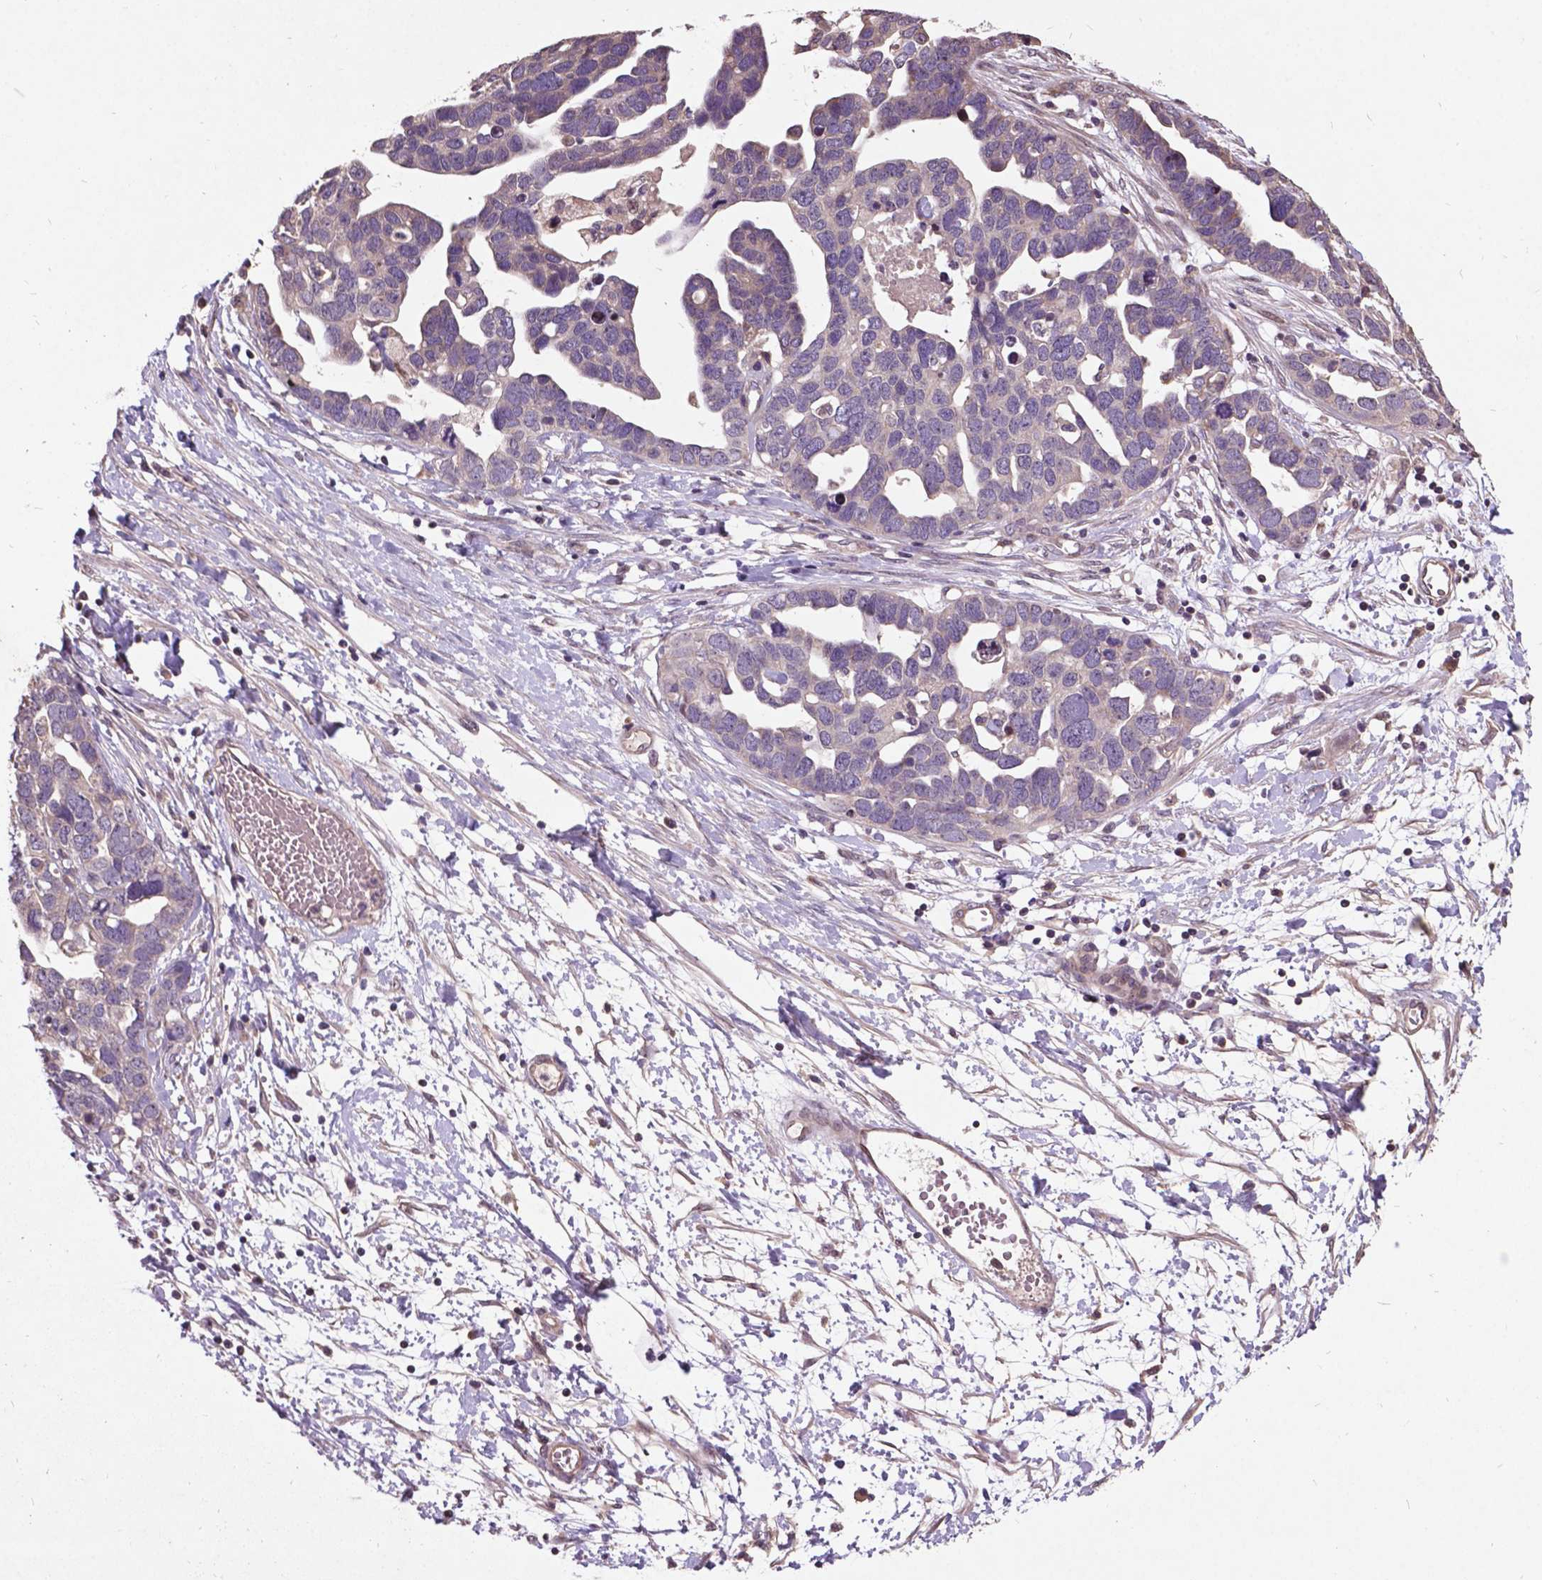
{"staining": {"intensity": "negative", "quantity": "none", "location": "none"}, "tissue": "ovarian cancer", "cell_type": "Tumor cells", "image_type": "cancer", "snomed": [{"axis": "morphology", "description": "Cystadenocarcinoma, serous, NOS"}, {"axis": "topography", "description": "Ovary"}], "caption": "Ovarian cancer stained for a protein using IHC reveals no staining tumor cells.", "gene": "AP1S3", "patient": {"sex": "female", "age": 54}}